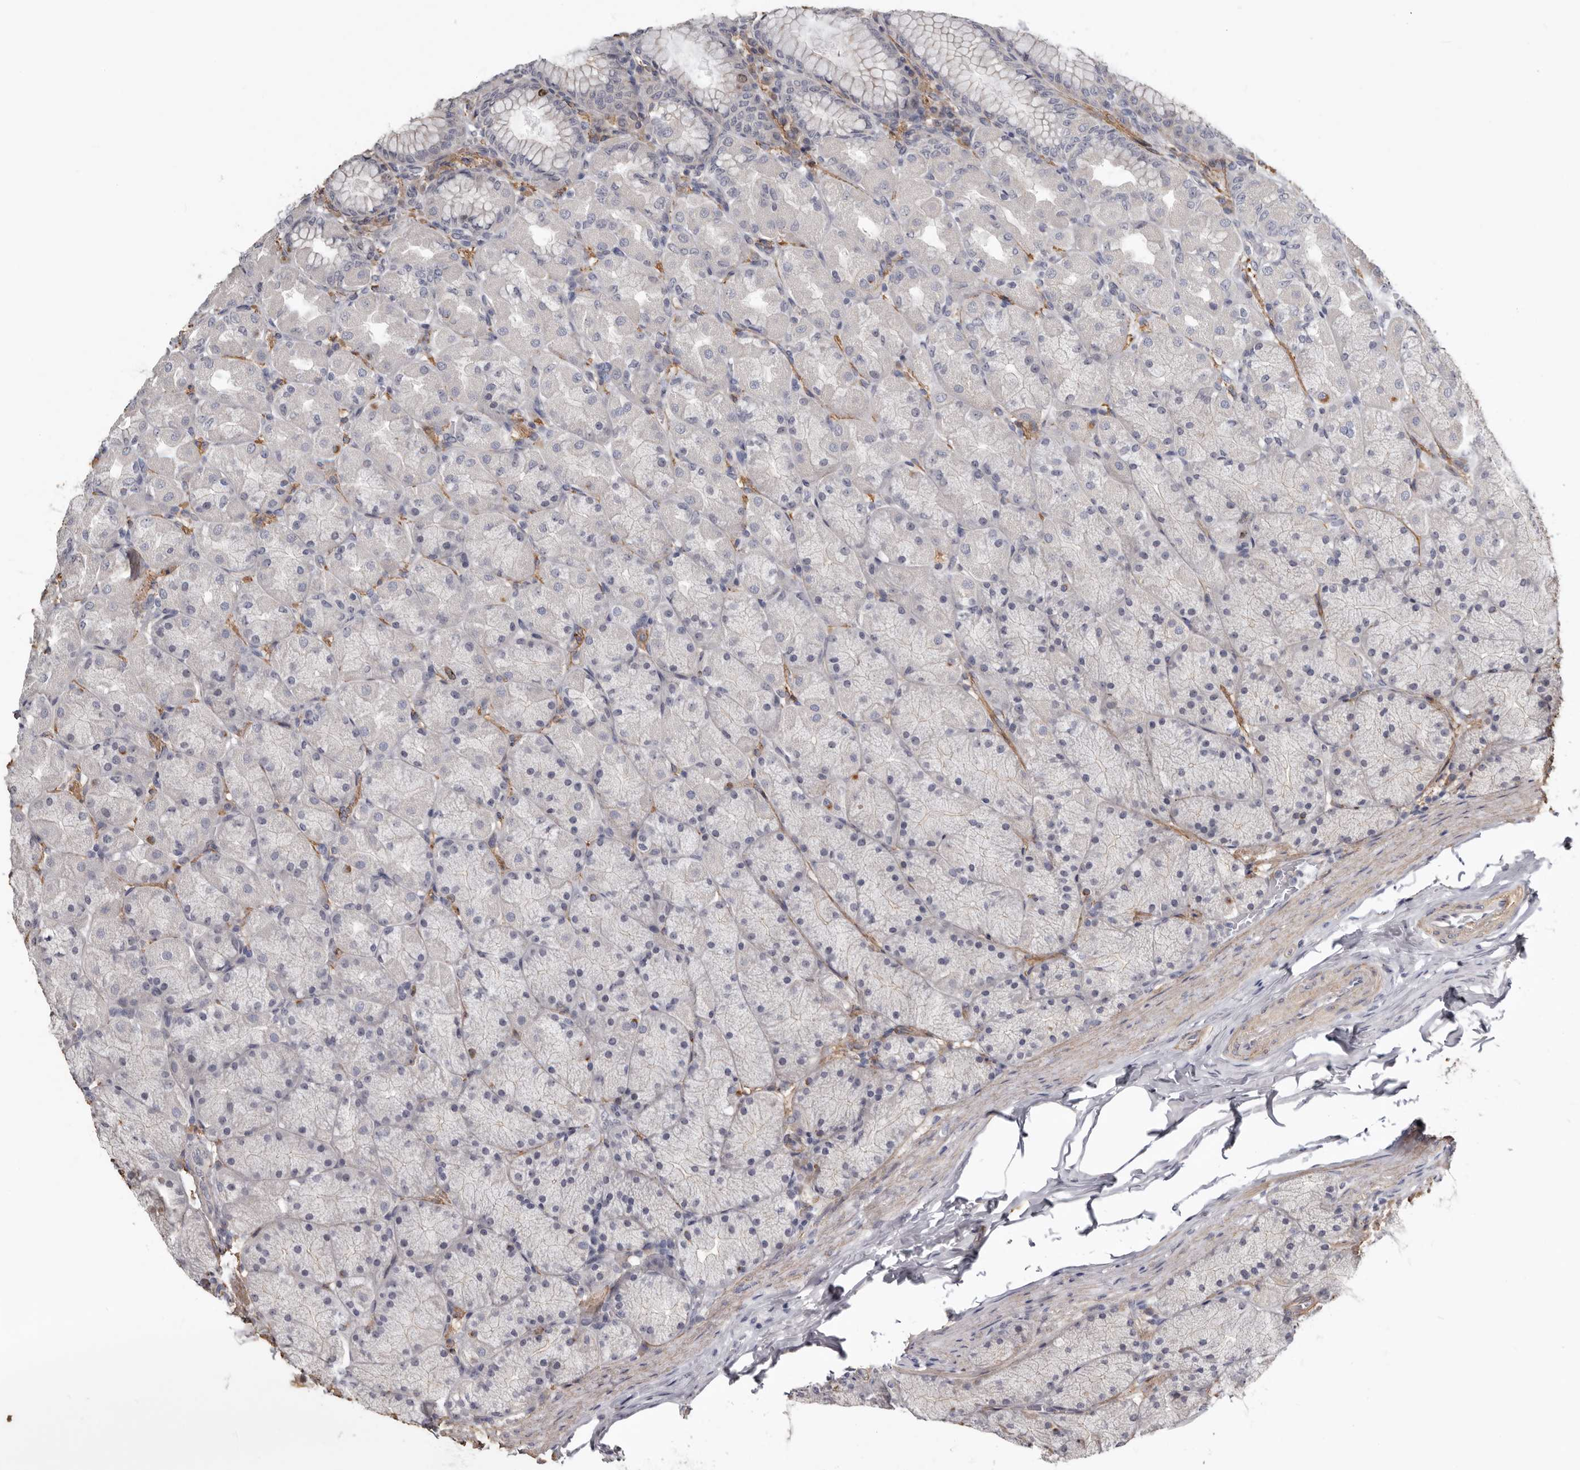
{"staining": {"intensity": "moderate", "quantity": "<25%", "location": "cytoplasmic/membranous,nuclear"}, "tissue": "stomach", "cell_type": "Glandular cells", "image_type": "normal", "snomed": [{"axis": "morphology", "description": "Normal tissue, NOS"}, {"axis": "topography", "description": "Stomach, upper"}], "caption": "Stomach stained for a protein reveals moderate cytoplasmic/membranous,nuclear positivity in glandular cells. (DAB IHC, brown staining for protein, blue staining for nuclei).", "gene": "CDCA8", "patient": {"sex": "female", "age": 56}}